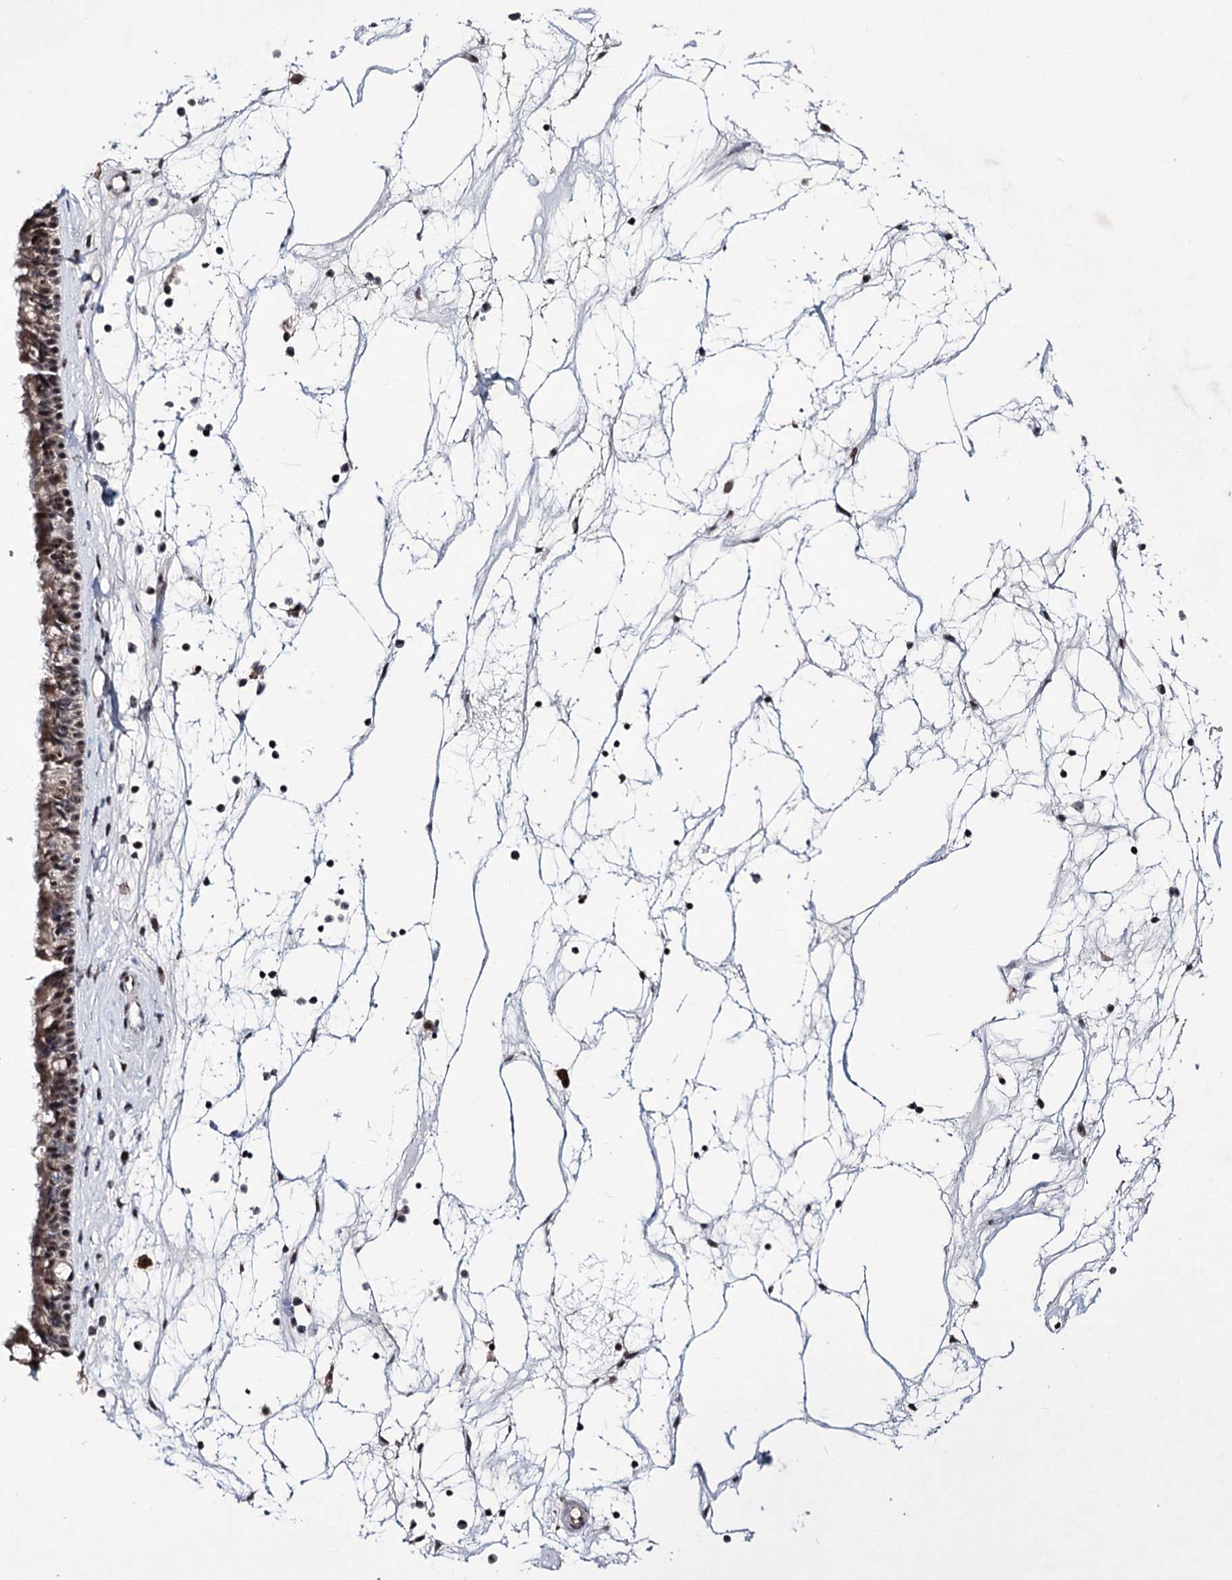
{"staining": {"intensity": "moderate", "quantity": ">75%", "location": "cytoplasmic/membranous,nuclear"}, "tissue": "nasopharynx", "cell_type": "Respiratory epithelial cells", "image_type": "normal", "snomed": [{"axis": "morphology", "description": "Normal tissue, NOS"}, {"axis": "topography", "description": "Nasopharynx"}], "caption": "Approximately >75% of respiratory epithelial cells in benign human nasopharynx demonstrate moderate cytoplasmic/membranous,nuclear protein positivity as visualized by brown immunohistochemical staining.", "gene": "VGLL4", "patient": {"sex": "male", "age": 64}}